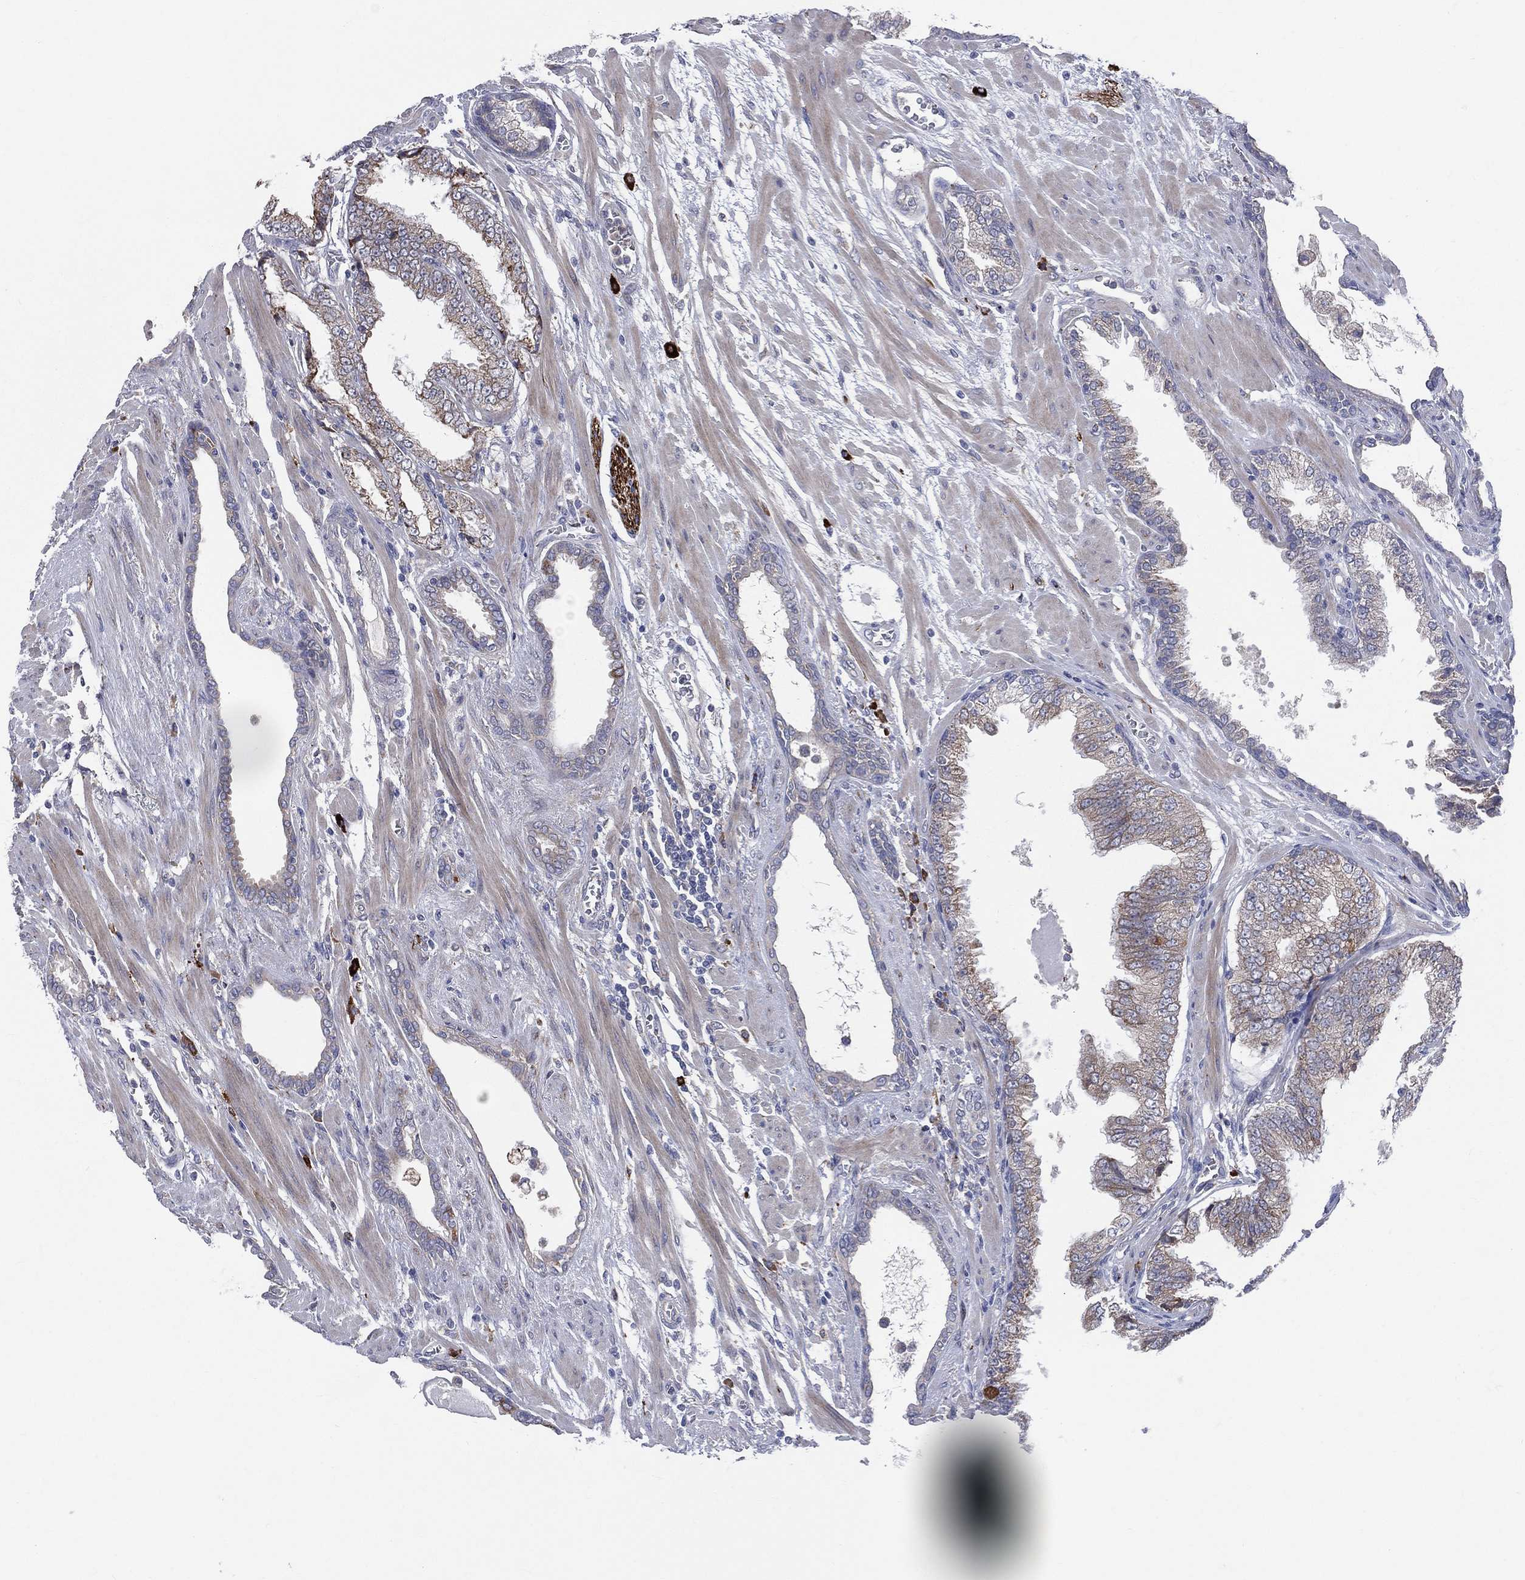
{"staining": {"intensity": "moderate", "quantity": "<25%", "location": "cytoplasmic/membranous"}, "tissue": "prostate cancer", "cell_type": "Tumor cells", "image_type": "cancer", "snomed": [{"axis": "morphology", "description": "Adenocarcinoma, Low grade"}, {"axis": "topography", "description": "Prostate"}], "caption": "A brown stain highlights moderate cytoplasmic/membranous expression of a protein in prostate cancer (adenocarcinoma (low-grade)) tumor cells.", "gene": "CCDC159", "patient": {"sex": "male", "age": 69}}